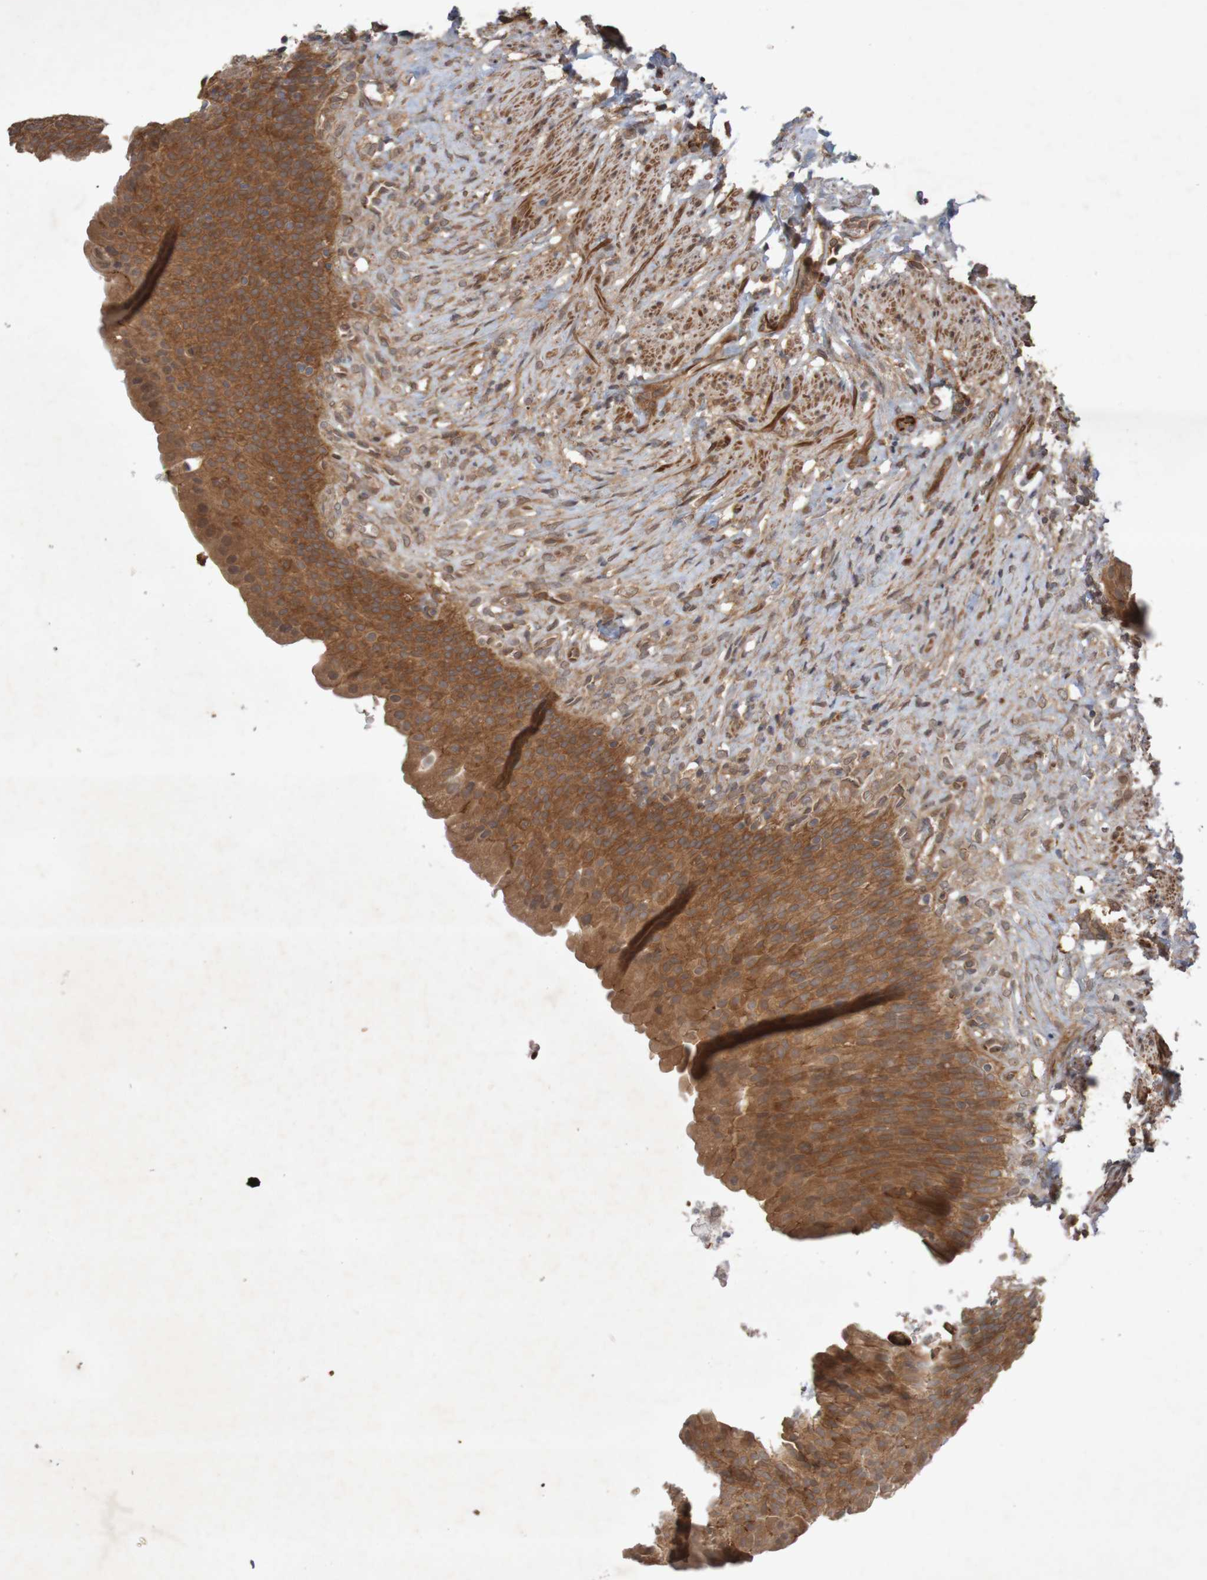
{"staining": {"intensity": "strong", "quantity": ">75%", "location": "cytoplasmic/membranous"}, "tissue": "urinary bladder", "cell_type": "Urothelial cells", "image_type": "normal", "snomed": [{"axis": "morphology", "description": "Normal tissue, NOS"}, {"axis": "topography", "description": "Urinary bladder"}], "caption": "A high amount of strong cytoplasmic/membranous expression is identified in approximately >75% of urothelial cells in benign urinary bladder. The staining was performed using DAB, with brown indicating positive protein expression. Nuclei are stained blue with hematoxylin.", "gene": "ARHGEF11", "patient": {"sex": "female", "age": 79}}